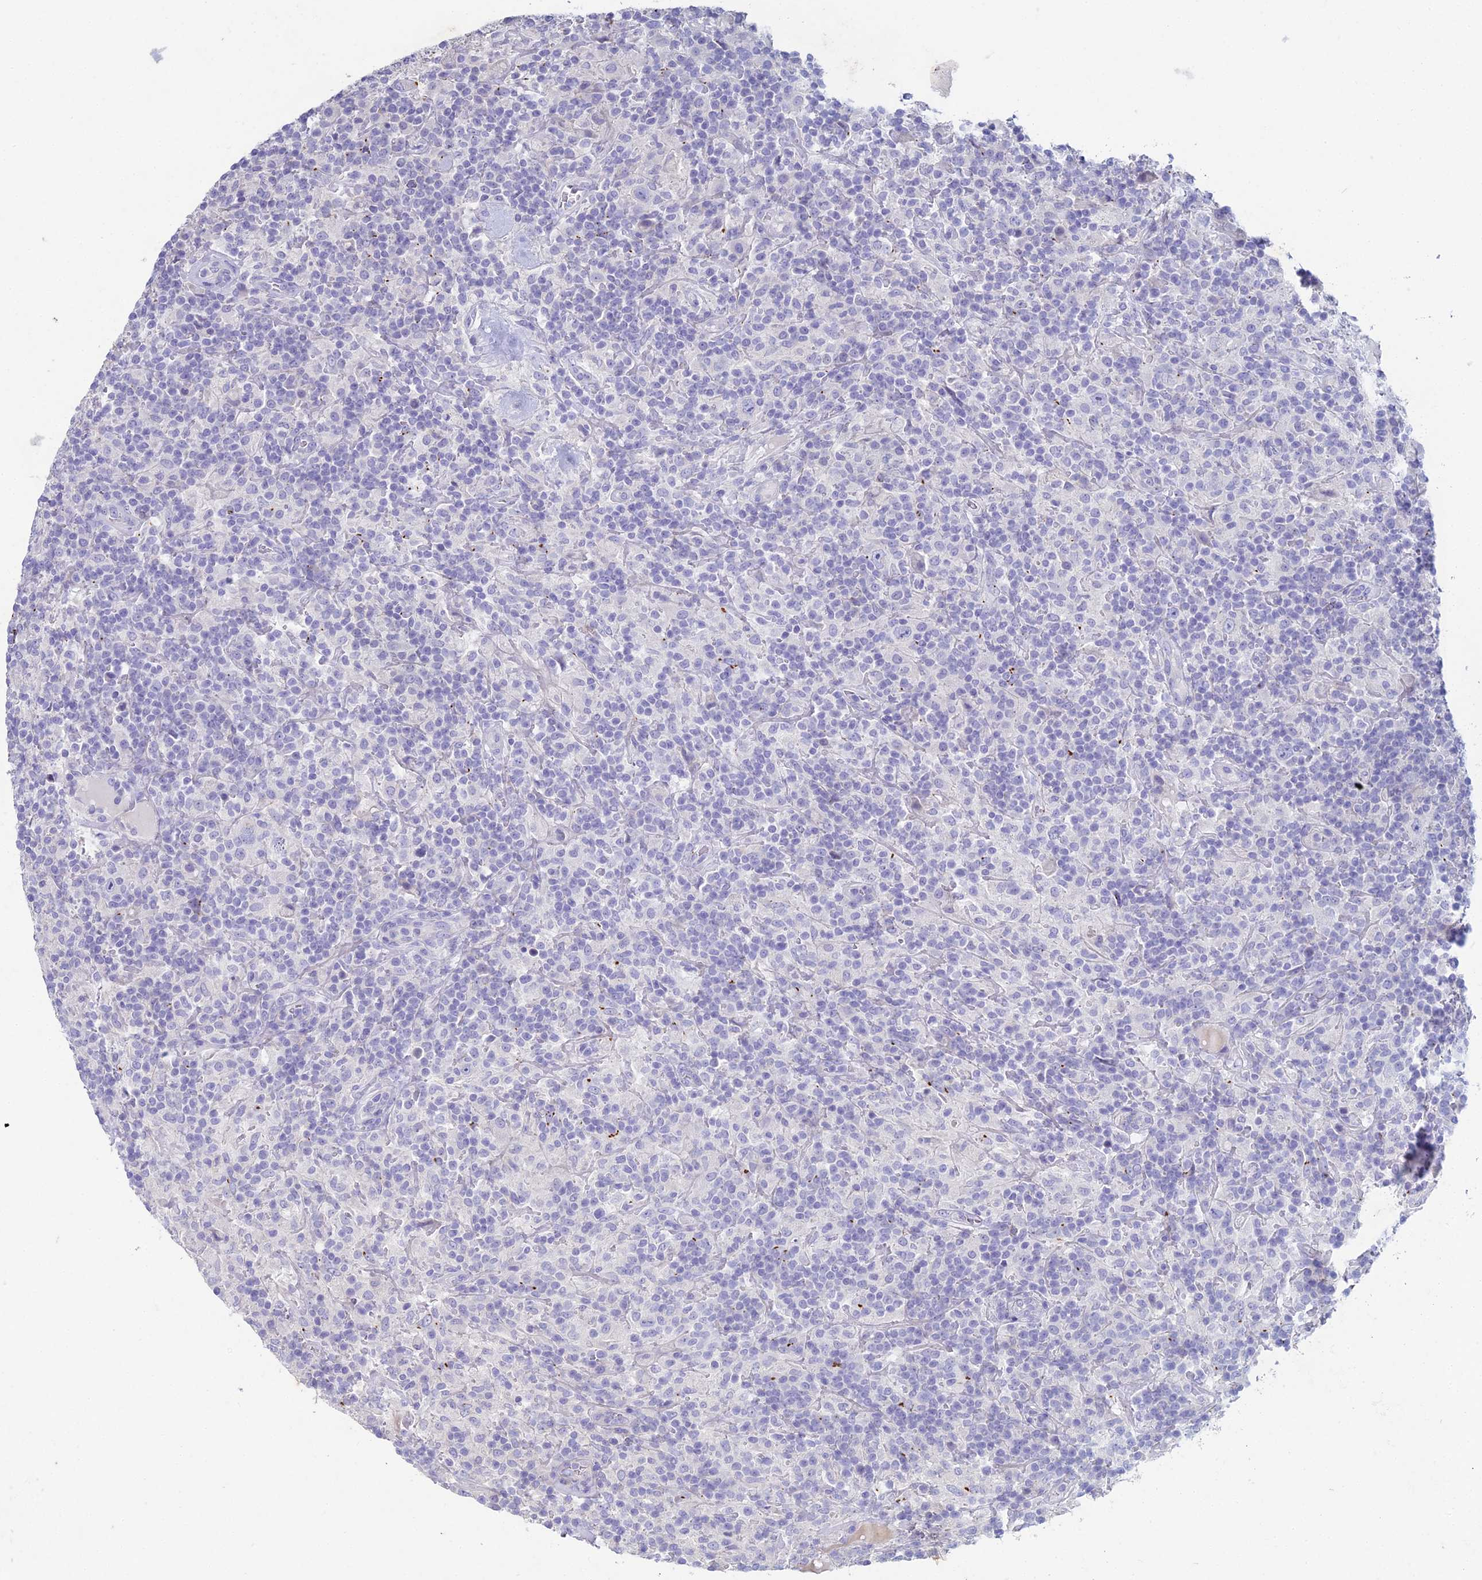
{"staining": {"intensity": "negative", "quantity": "none", "location": "none"}, "tissue": "lymphoma", "cell_type": "Tumor cells", "image_type": "cancer", "snomed": [{"axis": "morphology", "description": "Hodgkin's disease, NOS"}, {"axis": "topography", "description": "Lymph node"}], "caption": "Immunohistochemical staining of Hodgkin's disease displays no significant expression in tumor cells. Brightfield microscopy of IHC stained with DAB (3,3'-diaminobenzidine) (brown) and hematoxylin (blue), captured at high magnification.", "gene": "NCAM1", "patient": {"sex": "male", "age": 70}}